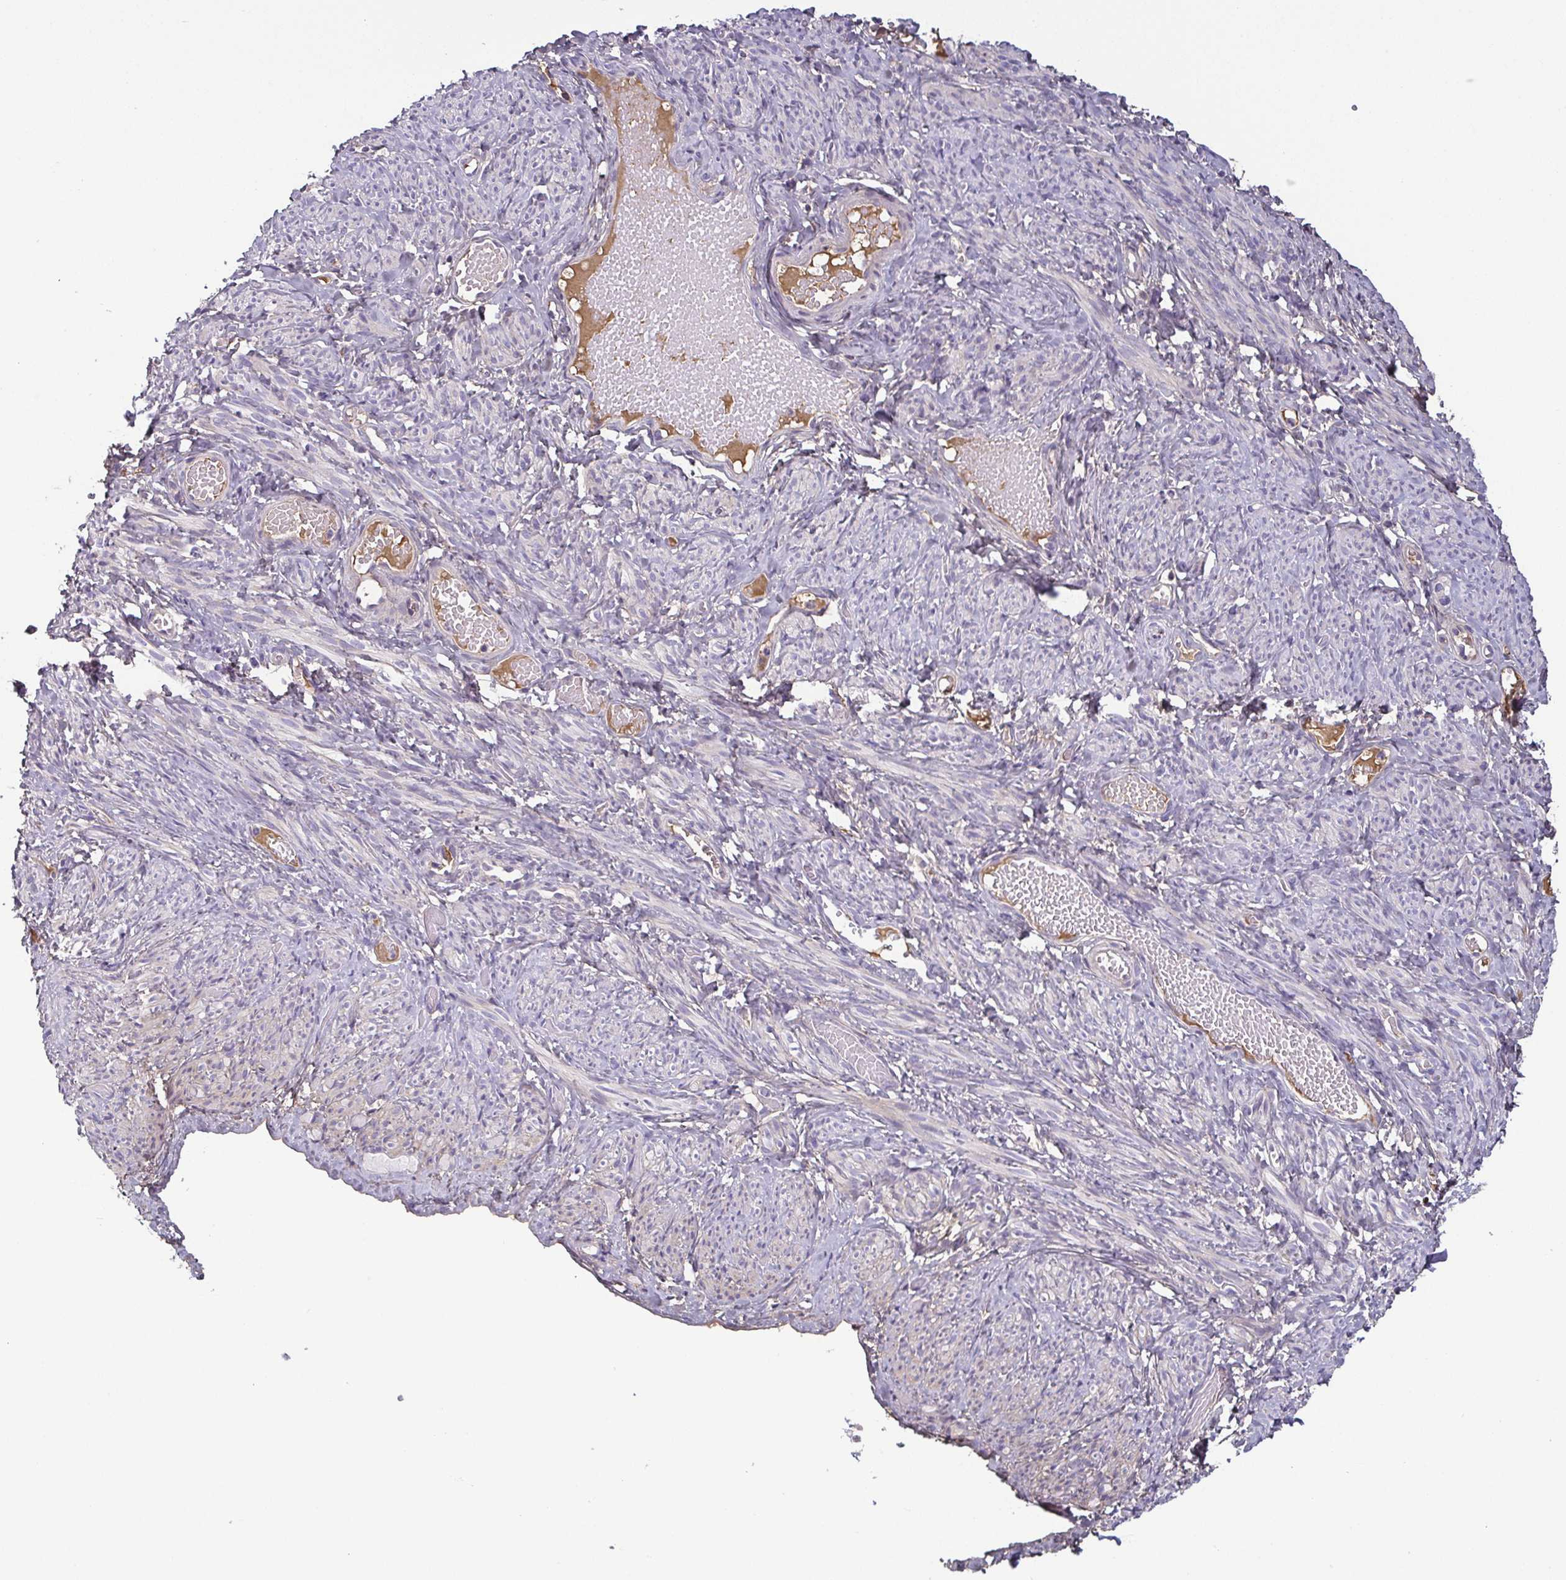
{"staining": {"intensity": "negative", "quantity": "none", "location": "none"}, "tissue": "smooth muscle", "cell_type": "Smooth muscle cells", "image_type": "normal", "snomed": [{"axis": "morphology", "description": "Normal tissue, NOS"}, {"axis": "topography", "description": "Smooth muscle"}], "caption": "The micrograph exhibits no significant staining in smooth muscle cells of smooth muscle.", "gene": "ECM1", "patient": {"sex": "female", "age": 65}}